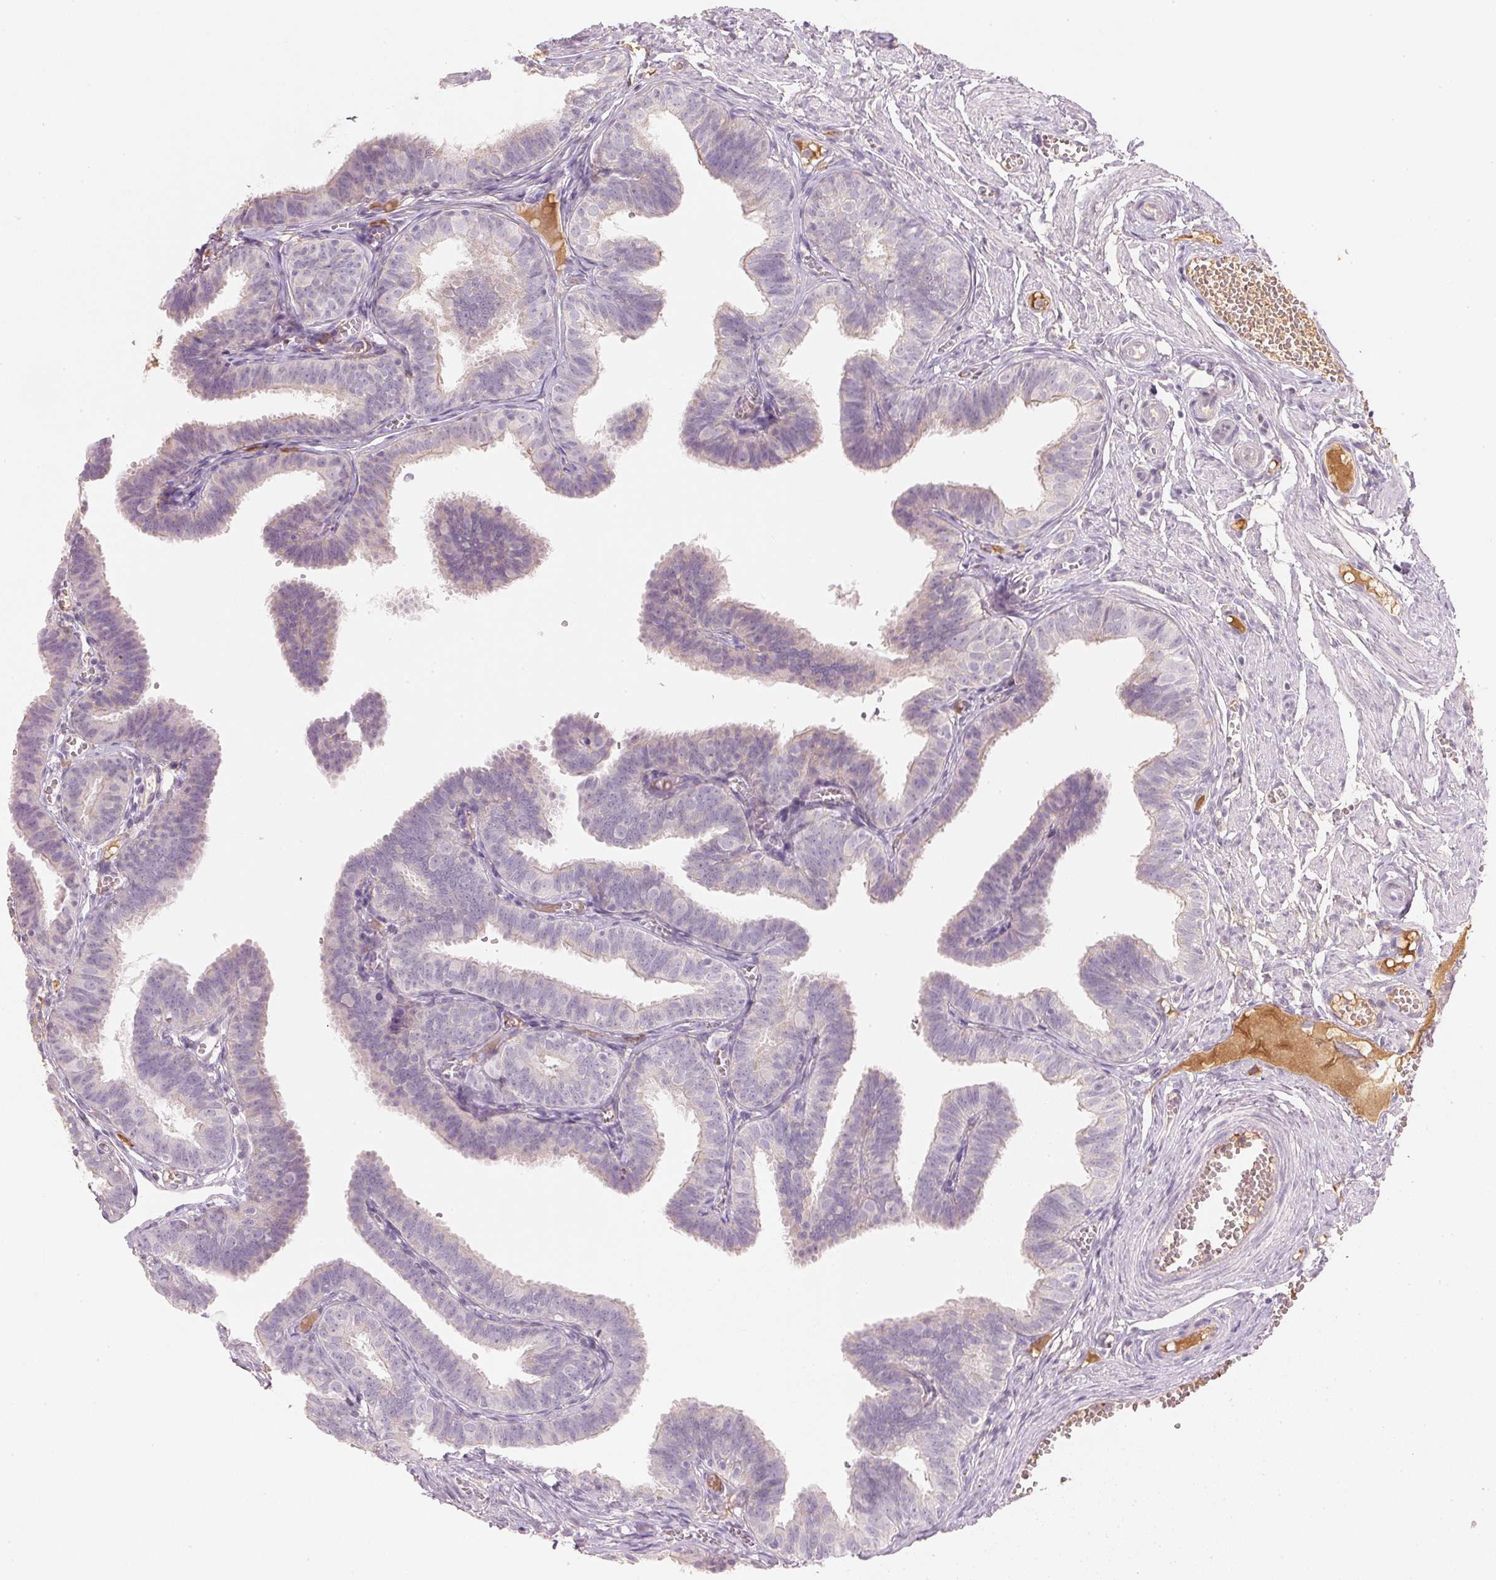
{"staining": {"intensity": "negative", "quantity": "none", "location": "none"}, "tissue": "fallopian tube", "cell_type": "Glandular cells", "image_type": "normal", "snomed": [{"axis": "morphology", "description": "Normal tissue, NOS"}, {"axis": "topography", "description": "Fallopian tube"}], "caption": "Immunohistochemical staining of benign human fallopian tube shows no significant staining in glandular cells. (DAB immunohistochemistry with hematoxylin counter stain).", "gene": "RMDN2", "patient": {"sex": "female", "age": 25}}